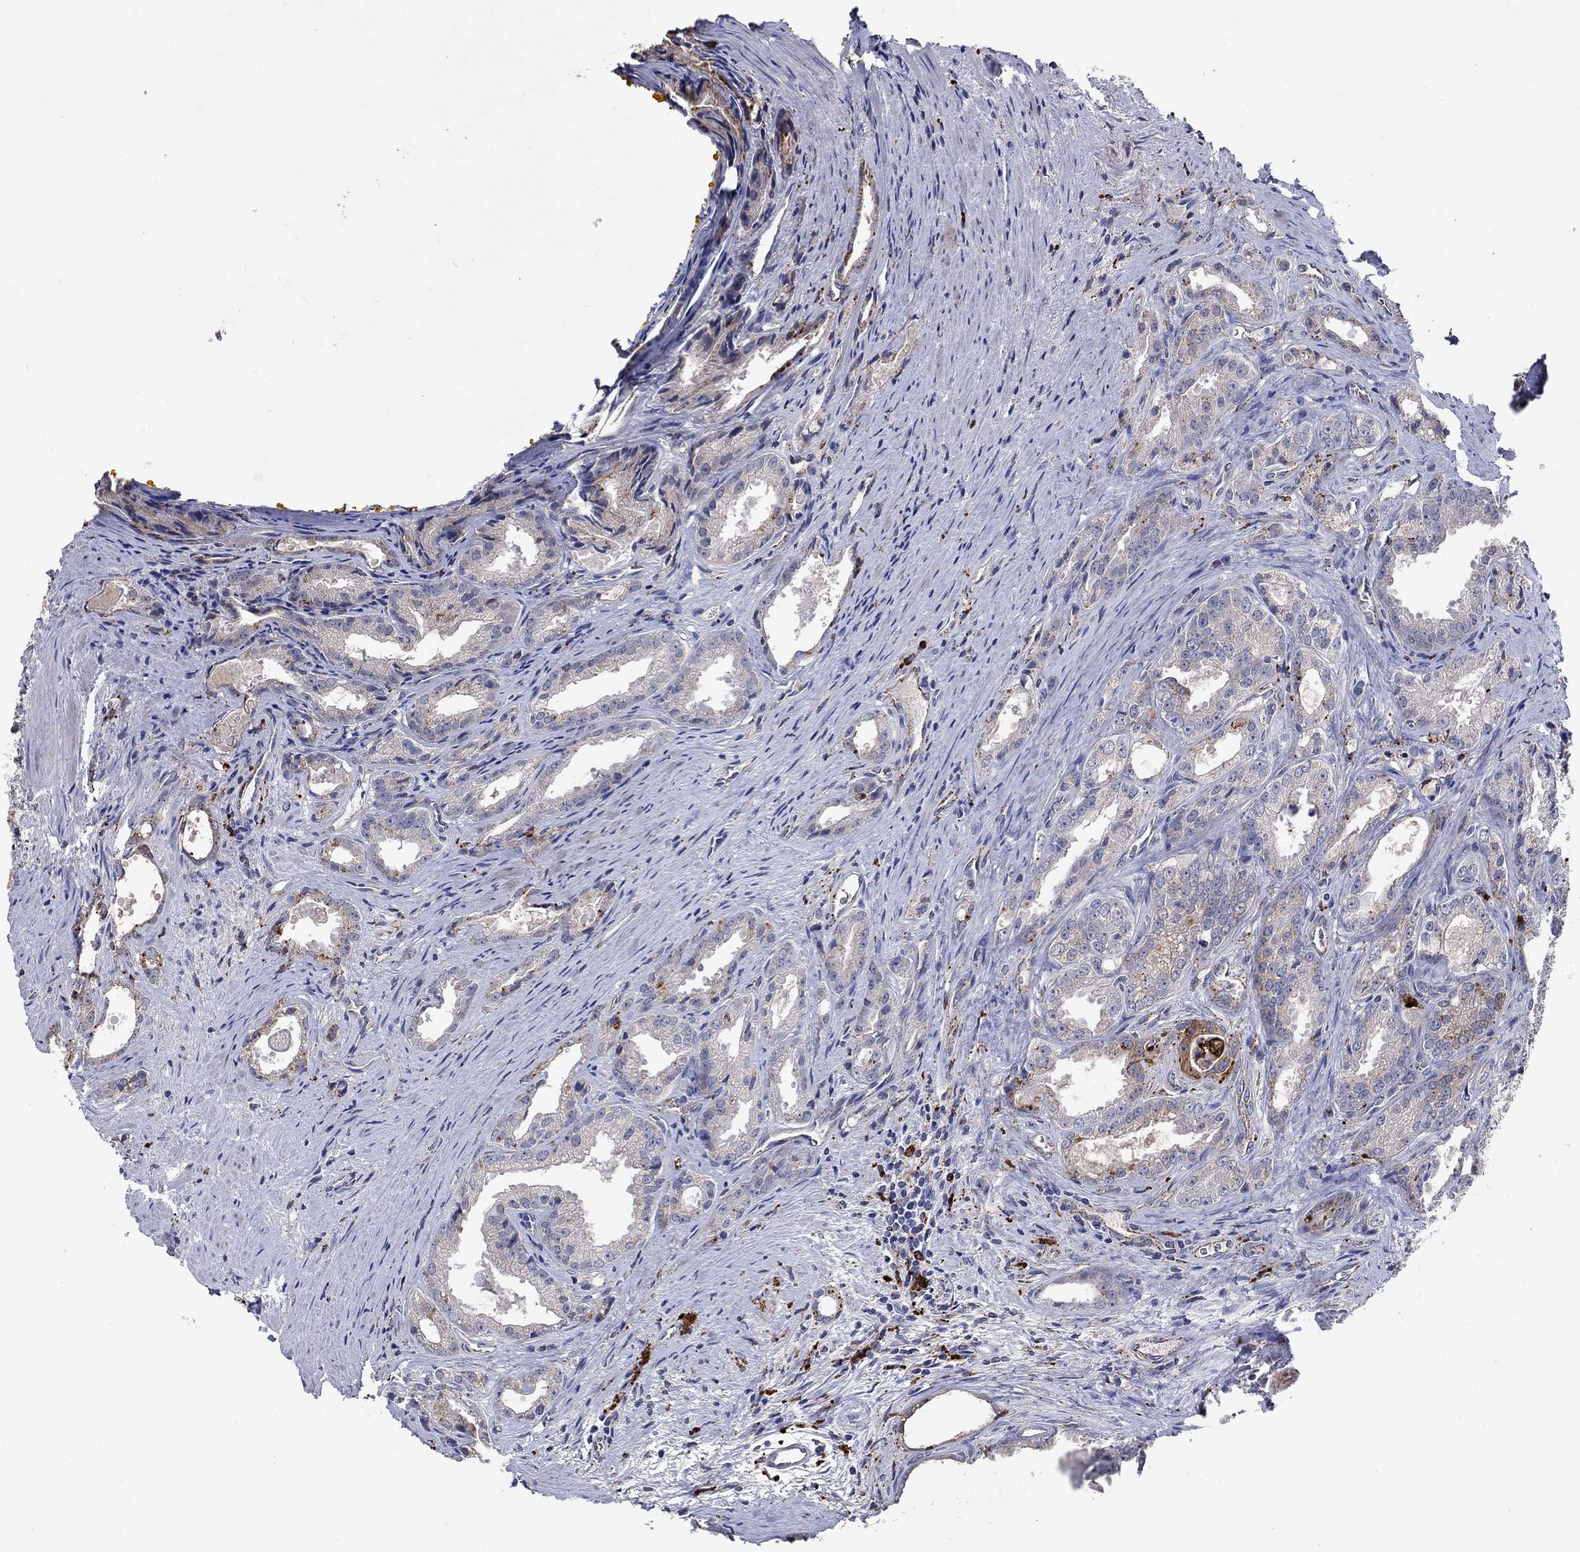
{"staining": {"intensity": "moderate", "quantity": "<25%", "location": "cytoplasmic/membranous"}, "tissue": "prostate cancer", "cell_type": "Tumor cells", "image_type": "cancer", "snomed": [{"axis": "morphology", "description": "Adenocarcinoma, NOS"}, {"axis": "morphology", "description": "Adenocarcinoma, High grade"}, {"axis": "topography", "description": "Prostate"}], "caption": "Approximately <25% of tumor cells in human prostate cancer exhibit moderate cytoplasmic/membranous protein positivity as visualized by brown immunohistochemical staining.", "gene": "CTSB", "patient": {"sex": "male", "age": 70}}